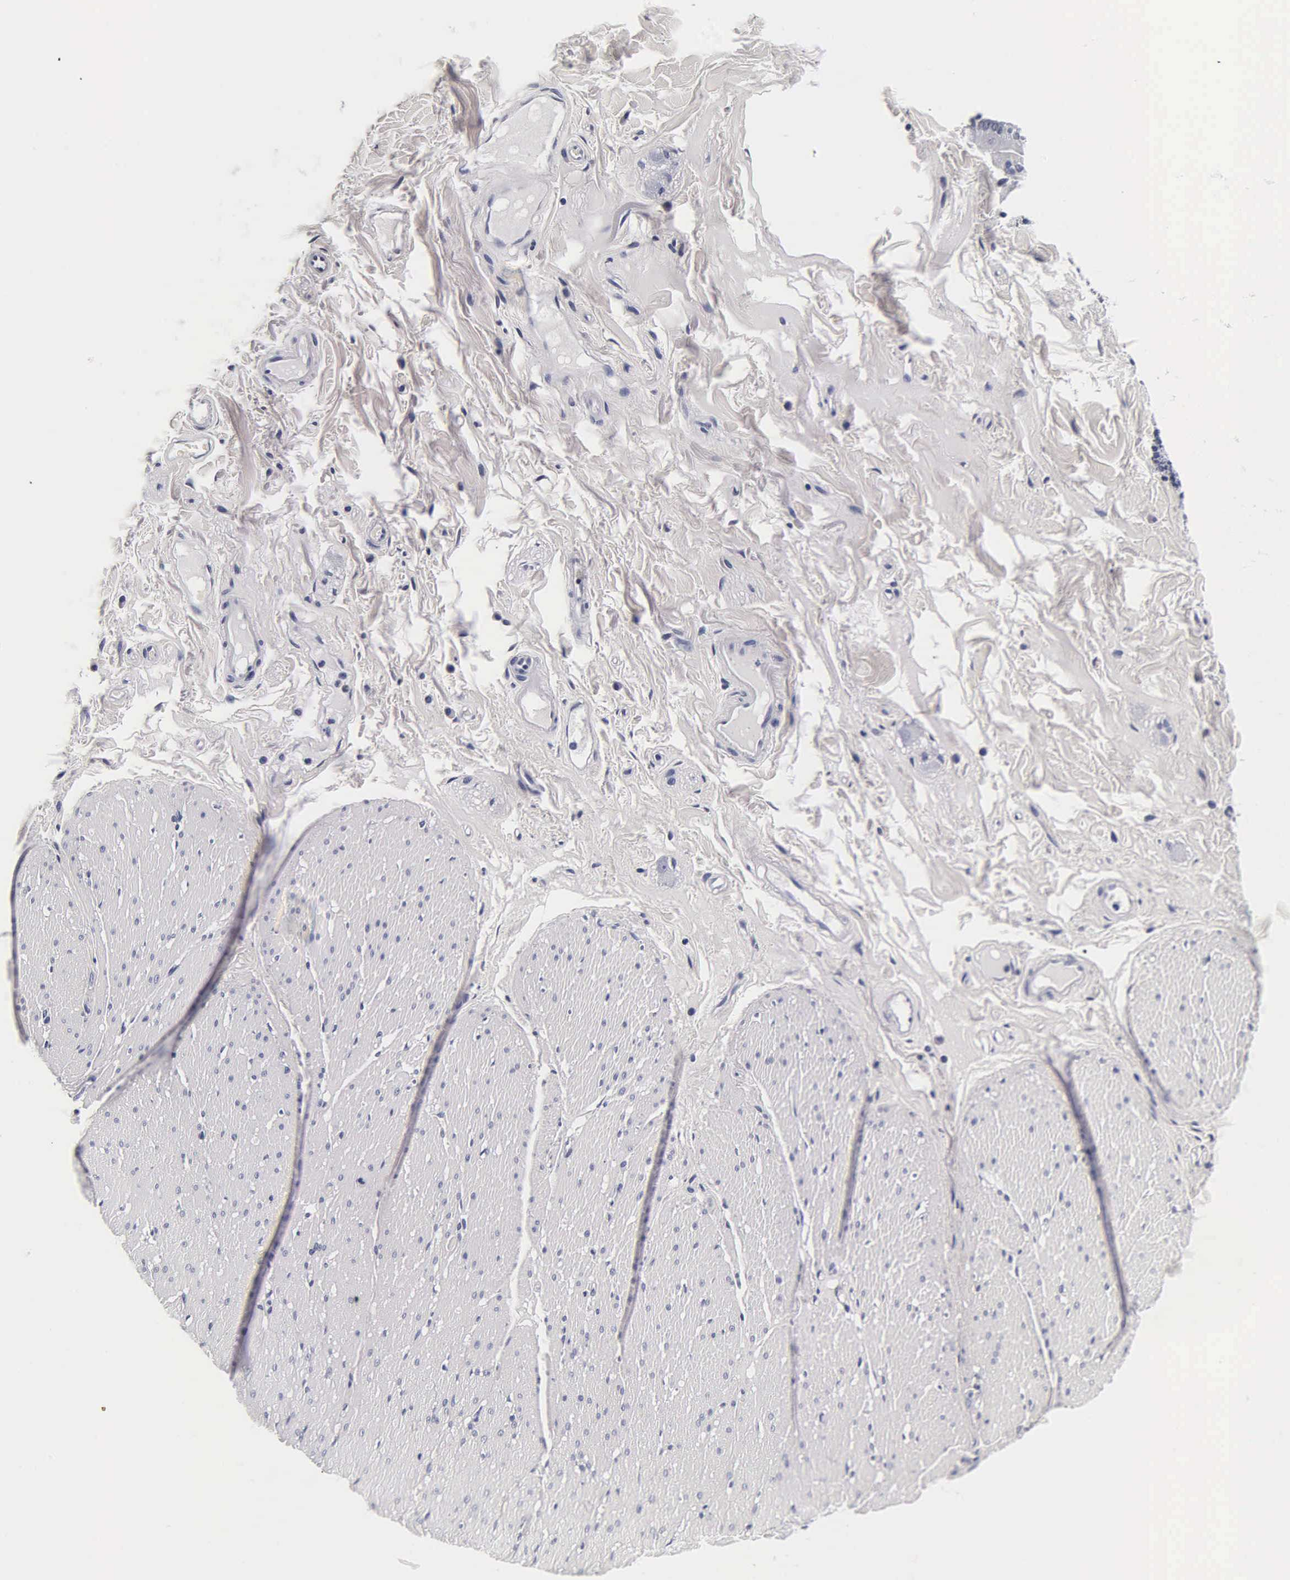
{"staining": {"intensity": "negative", "quantity": "none", "location": "none"}, "tissue": "adipose tissue", "cell_type": "Adipocytes", "image_type": "normal", "snomed": [{"axis": "morphology", "description": "Normal tissue, NOS"}, {"axis": "topography", "description": "Duodenum"}], "caption": "High magnification brightfield microscopy of benign adipose tissue stained with DAB (brown) and counterstained with hematoxylin (blue): adipocytes show no significant expression.", "gene": "ACP3", "patient": {"sex": "male", "age": 63}}